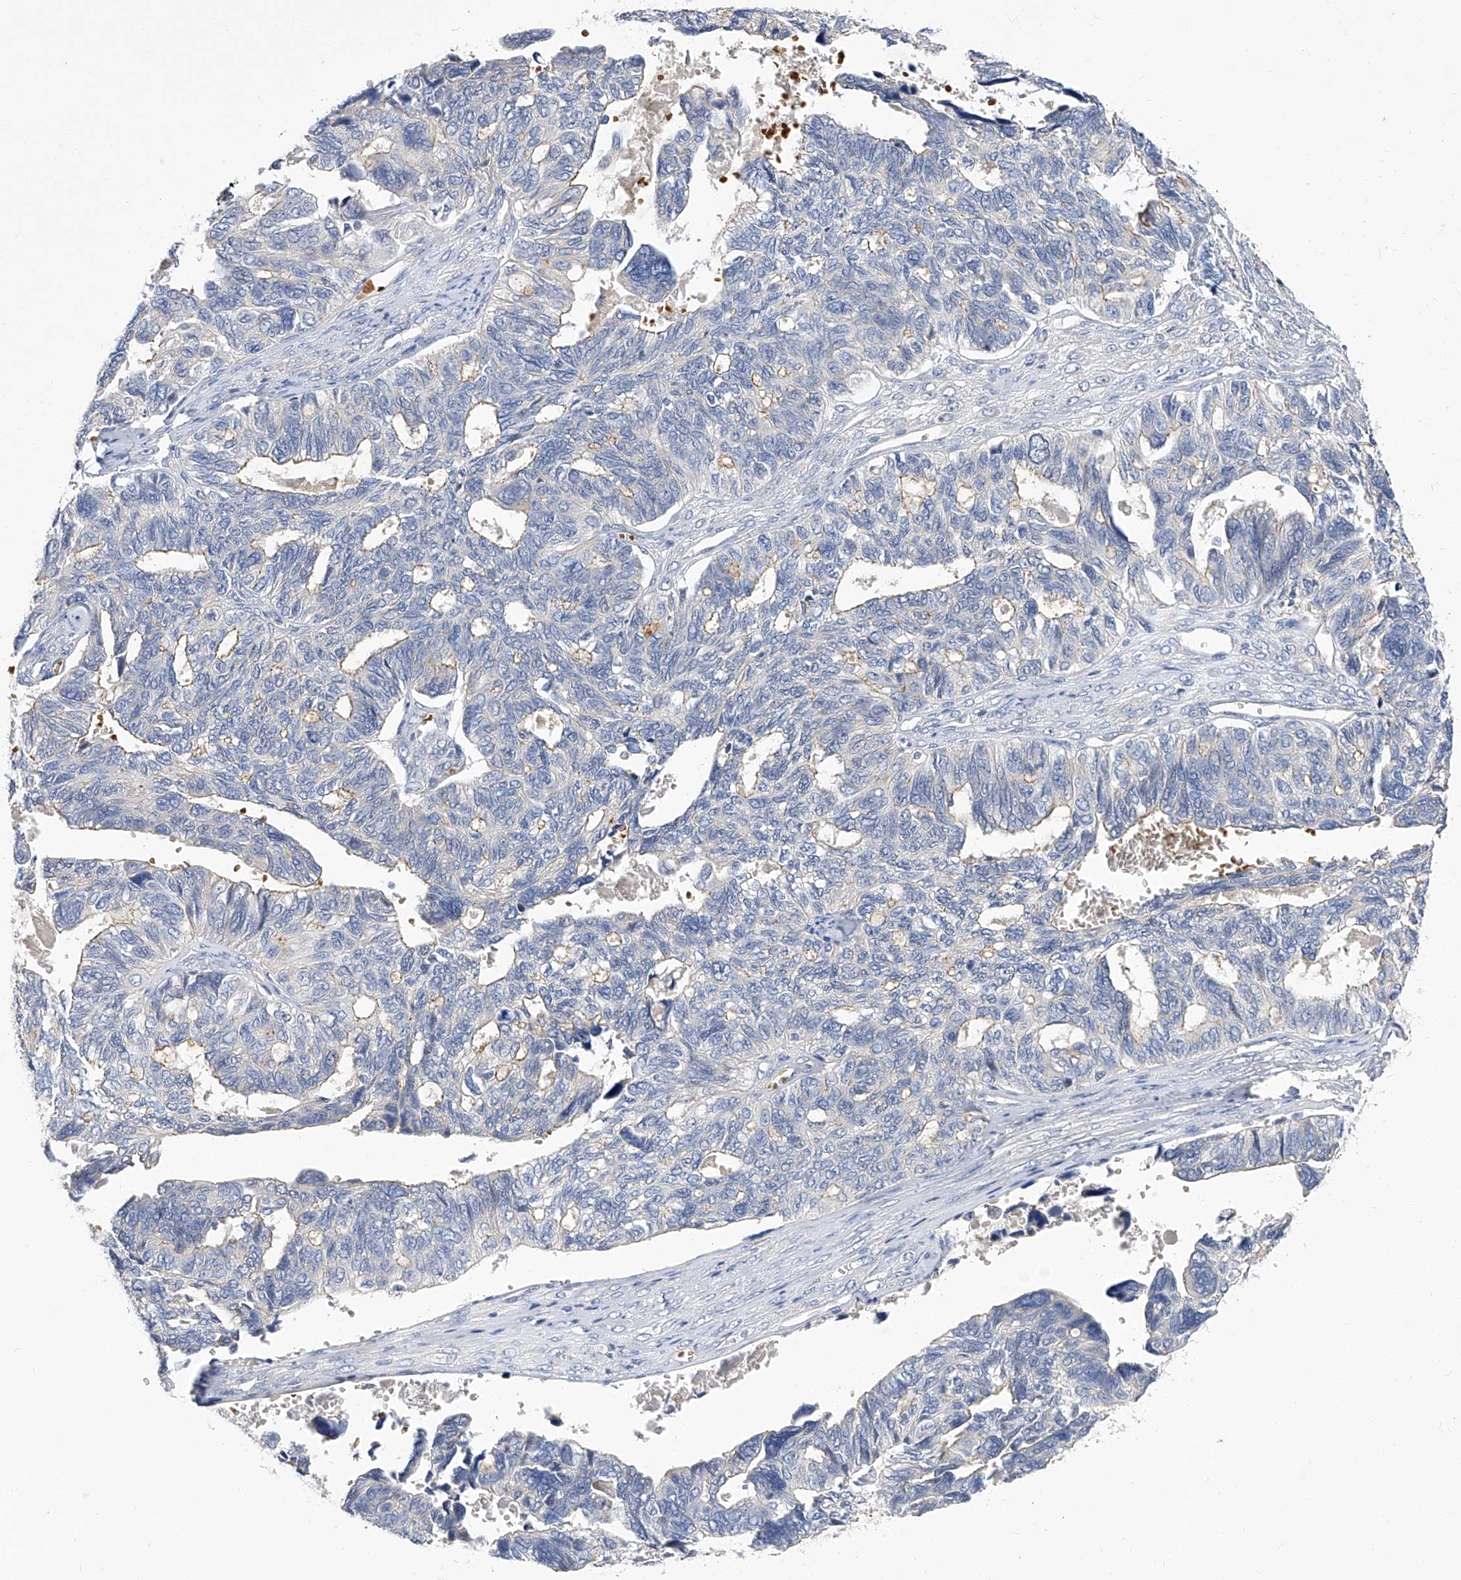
{"staining": {"intensity": "weak", "quantity": "<25%", "location": "cytoplasmic/membranous"}, "tissue": "ovarian cancer", "cell_type": "Tumor cells", "image_type": "cancer", "snomed": [{"axis": "morphology", "description": "Cystadenocarcinoma, serous, NOS"}, {"axis": "topography", "description": "Ovary"}], "caption": "This micrograph is of ovarian cancer stained with immunohistochemistry (IHC) to label a protein in brown with the nuclei are counter-stained blue. There is no positivity in tumor cells.", "gene": "PARD3", "patient": {"sex": "female", "age": 79}}